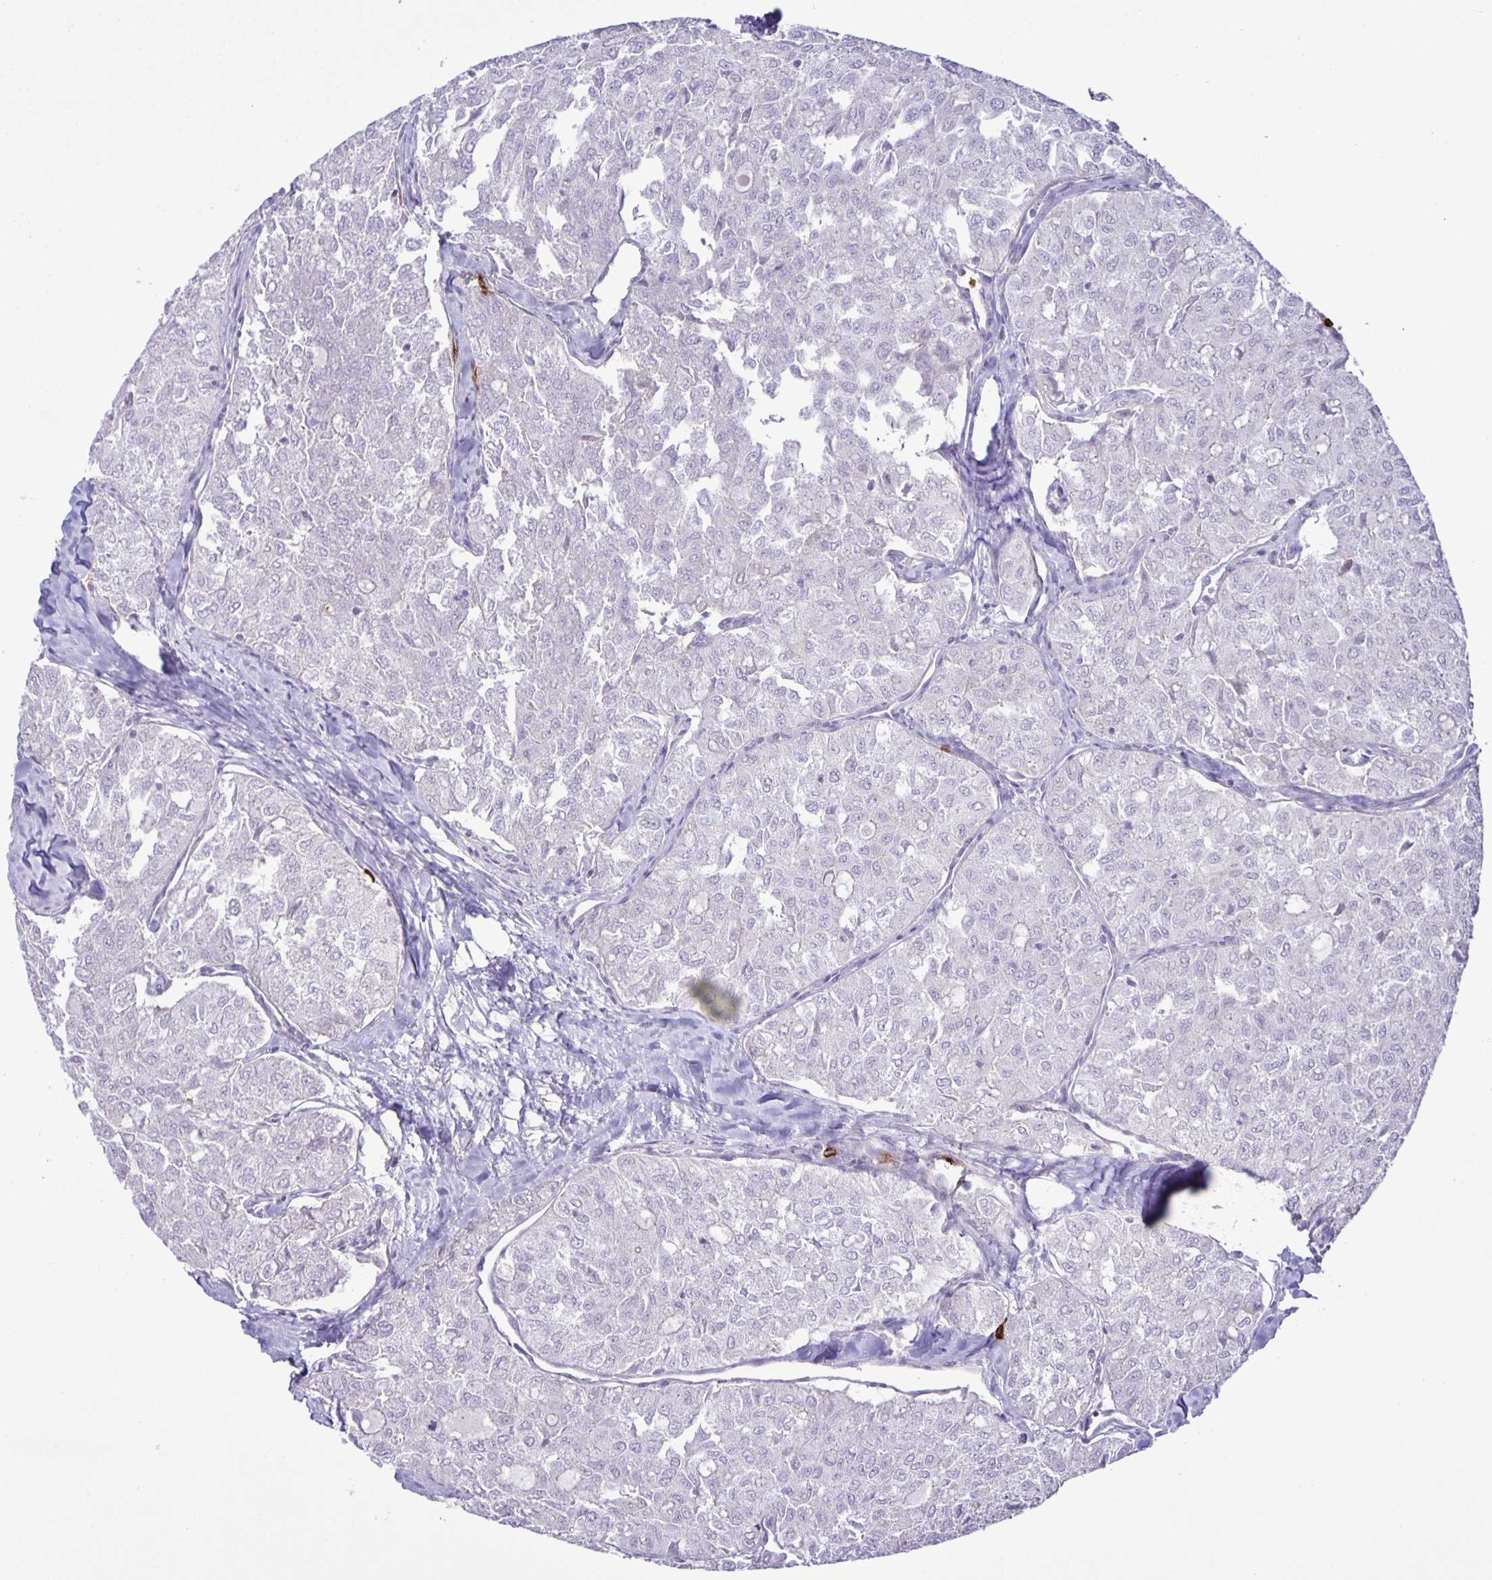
{"staining": {"intensity": "negative", "quantity": "none", "location": "none"}, "tissue": "thyroid cancer", "cell_type": "Tumor cells", "image_type": "cancer", "snomed": [{"axis": "morphology", "description": "Follicular adenoma carcinoma, NOS"}, {"axis": "topography", "description": "Thyroid gland"}], "caption": "Tumor cells are negative for protein expression in human thyroid cancer.", "gene": "ADCK1", "patient": {"sex": "male", "age": 75}}